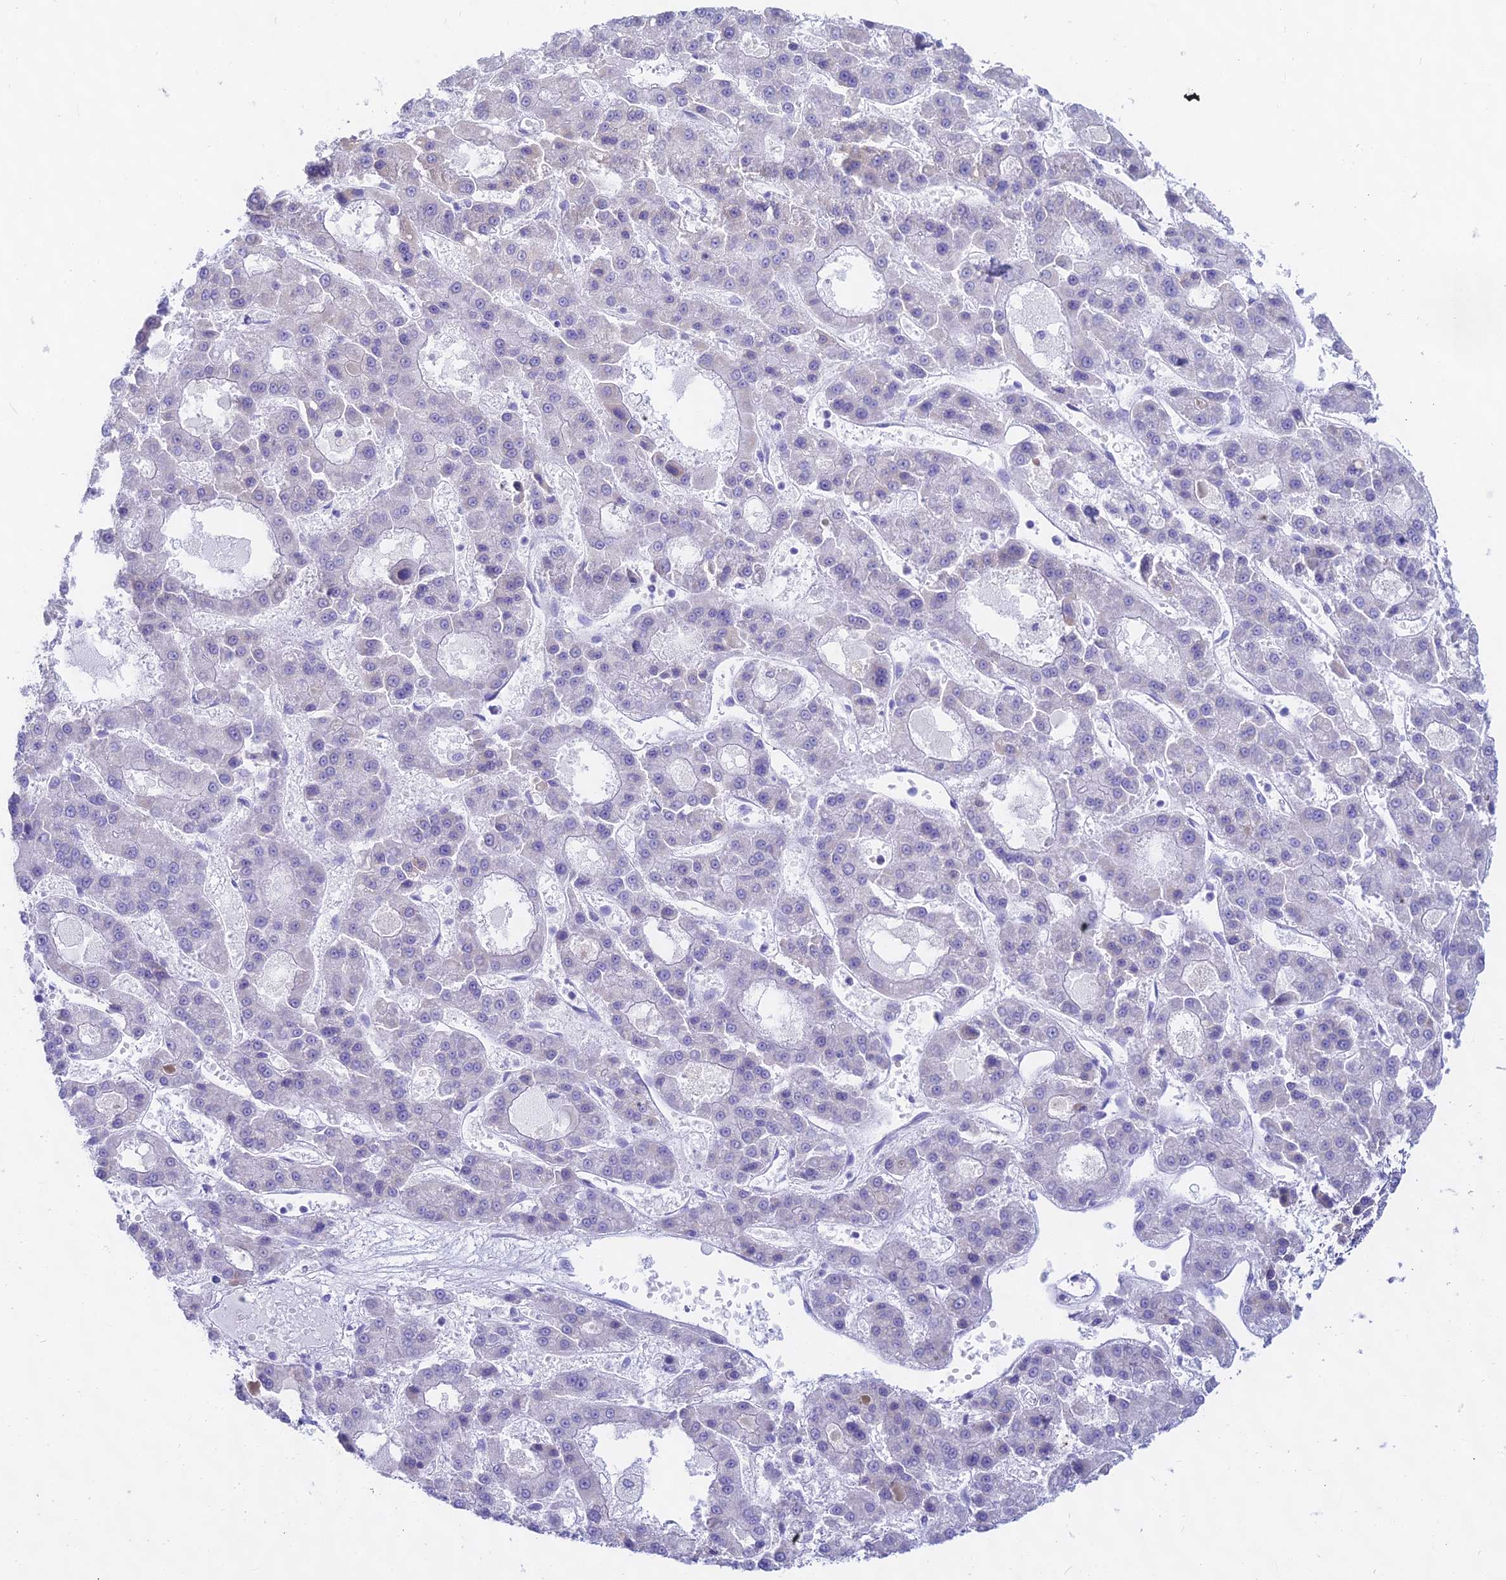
{"staining": {"intensity": "weak", "quantity": "<25%", "location": "cytoplasmic/membranous"}, "tissue": "liver cancer", "cell_type": "Tumor cells", "image_type": "cancer", "snomed": [{"axis": "morphology", "description": "Carcinoma, Hepatocellular, NOS"}, {"axis": "topography", "description": "Liver"}], "caption": "Immunohistochemistry photomicrograph of neoplastic tissue: human hepatocellular carcinoma (liver) stained with DAB (3,3'-diaminobenzidine) demonstrates no significant protein positivity in tumor cells.", "gene": "CGB2", "patient": {"sex": "male", "age": 70}}